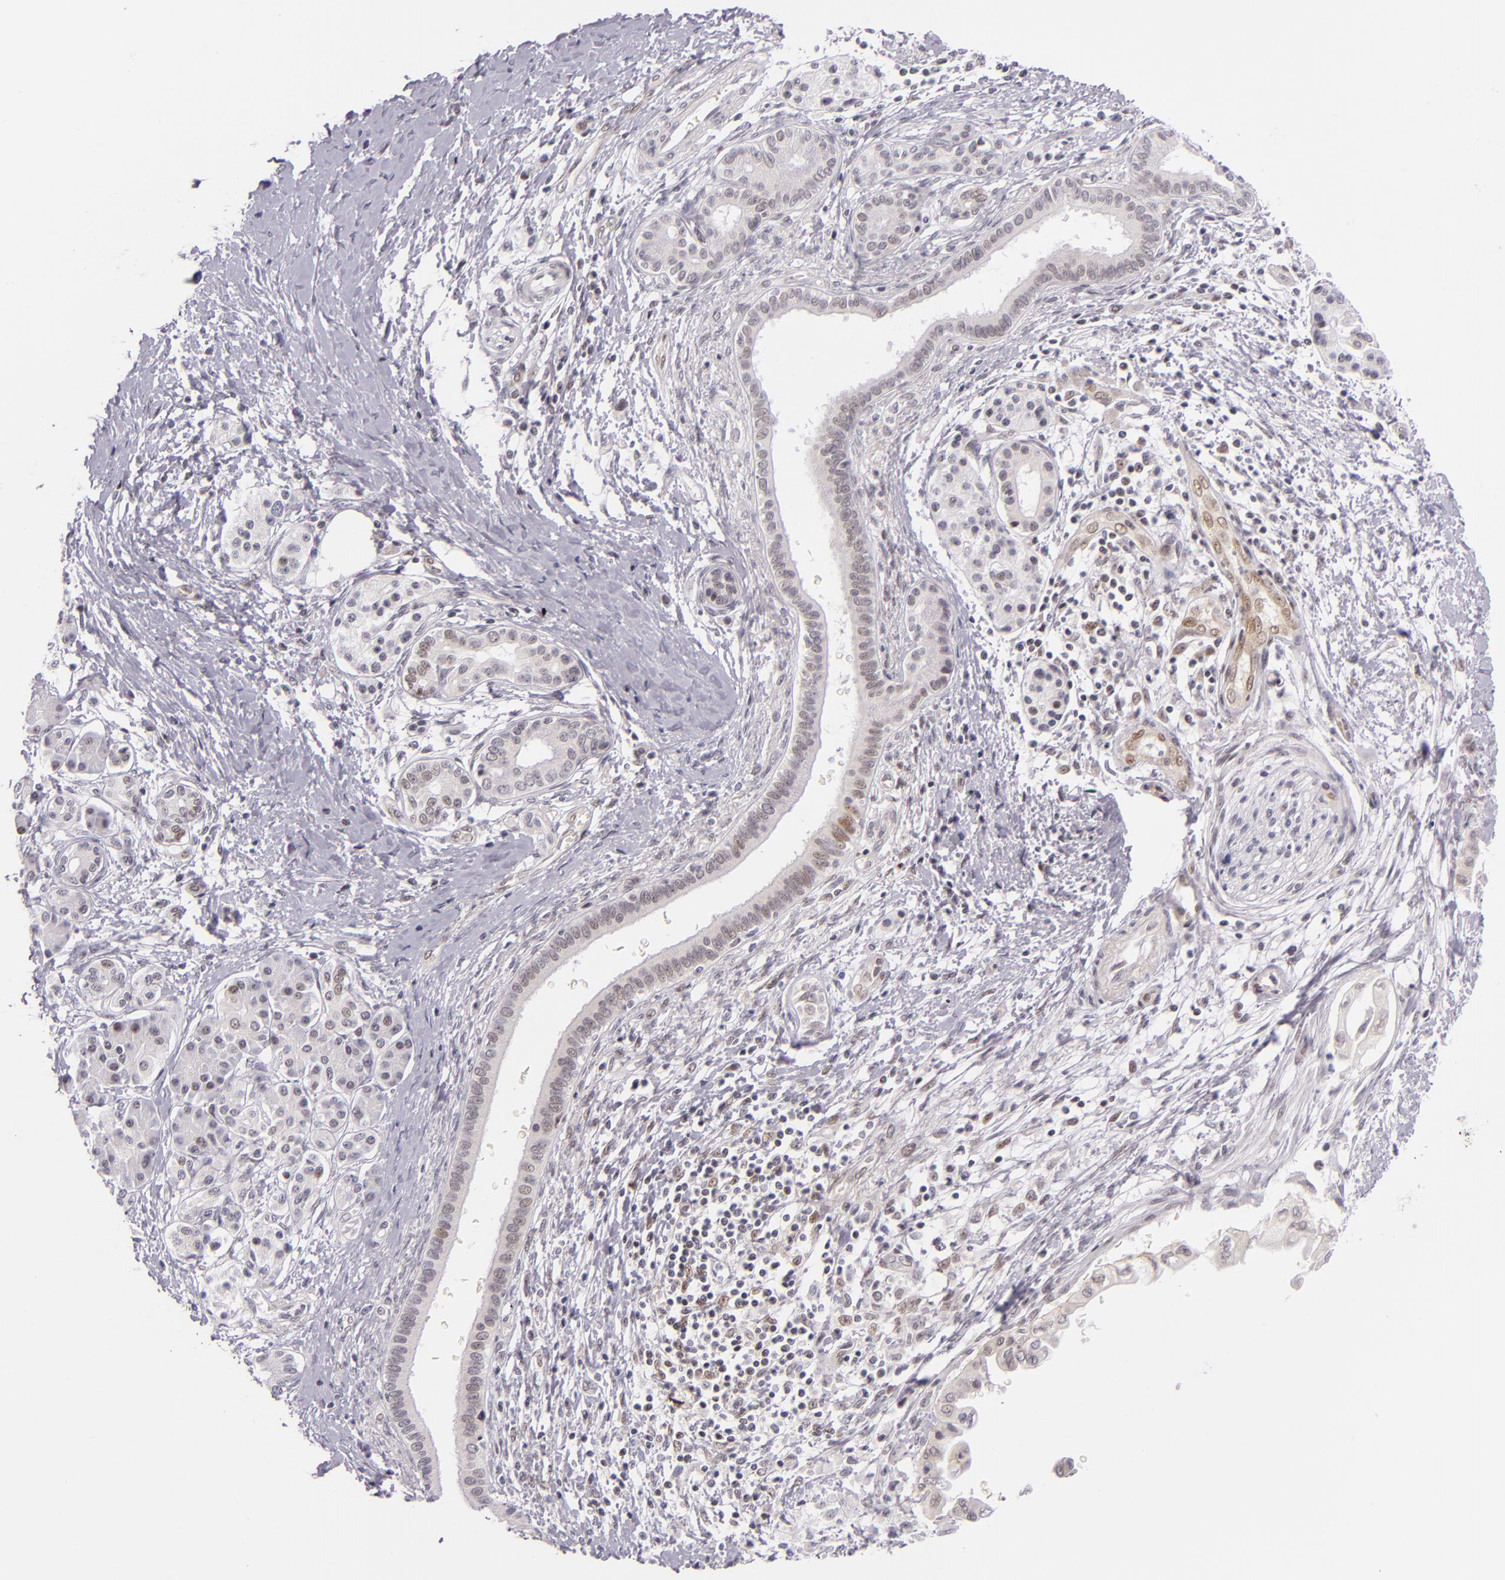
{"staining": {"intensity": "weak", "quantity": "<25%", "location": "nuclear"}, "tissue": "pancreatic cancer", "cell_type": "Tumor cells", "image_type": "cancer", "snomed": [{"axis": "morphology", "description": "Adenocarcinoma, NOS"}, {"axis": "topography", "description": "Pancreas"}], "caption": "Tumor cells show no significant positivity in adenocarcinoma (pancreatic). (DAB IHC visualized using brightfield microscopy, high magnification).", "gene": "BCL3", "patient": {"sex": "female", "age": 66}}